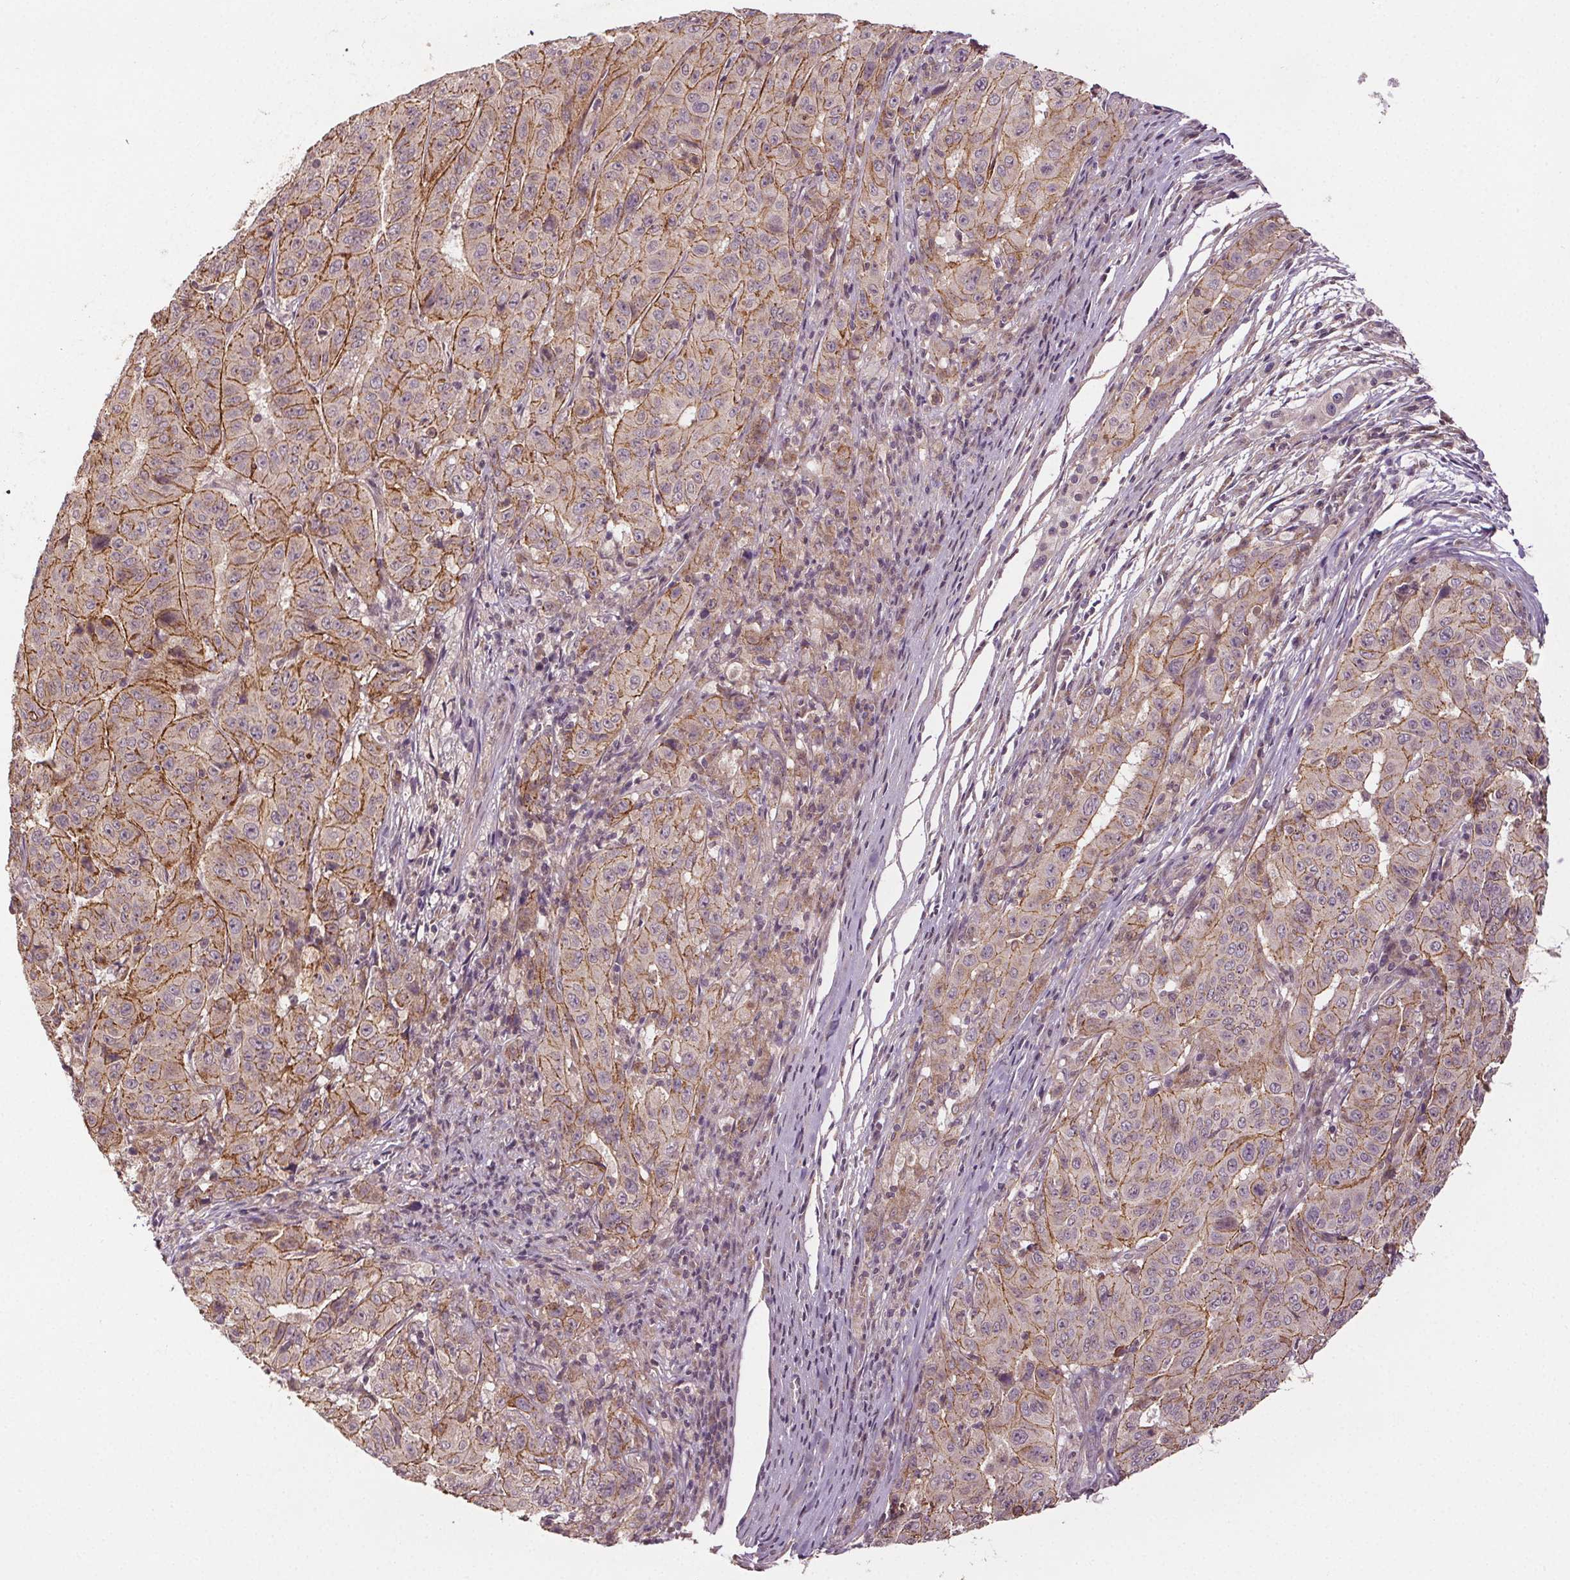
{"staining": {"intensity": "moderate", "quantity": ">75%", "location": "cytoplasmic/membranous"}, "tissue": "pancreatic cancer", "cell_type": "Tumor cells", "image_type": "cancer", "snomed": [{"axis": "morphology", "description": "Adenocarcinoma, NOS"}, {"axis": "topography", "description": "Pancreas"}], "caption": "High-magnification brightfield microscopy of pancreatic cancer (adenocarcinoma) stained with DAB (brown) and counterstained with hematoxylin (blue). tumor cells exhibit moderate cytoplasmic/membranous expression is appreciated in approximately>75% of cells.", "gene": "EPHB3", "patient": {"sex": "male", "age": 63}}